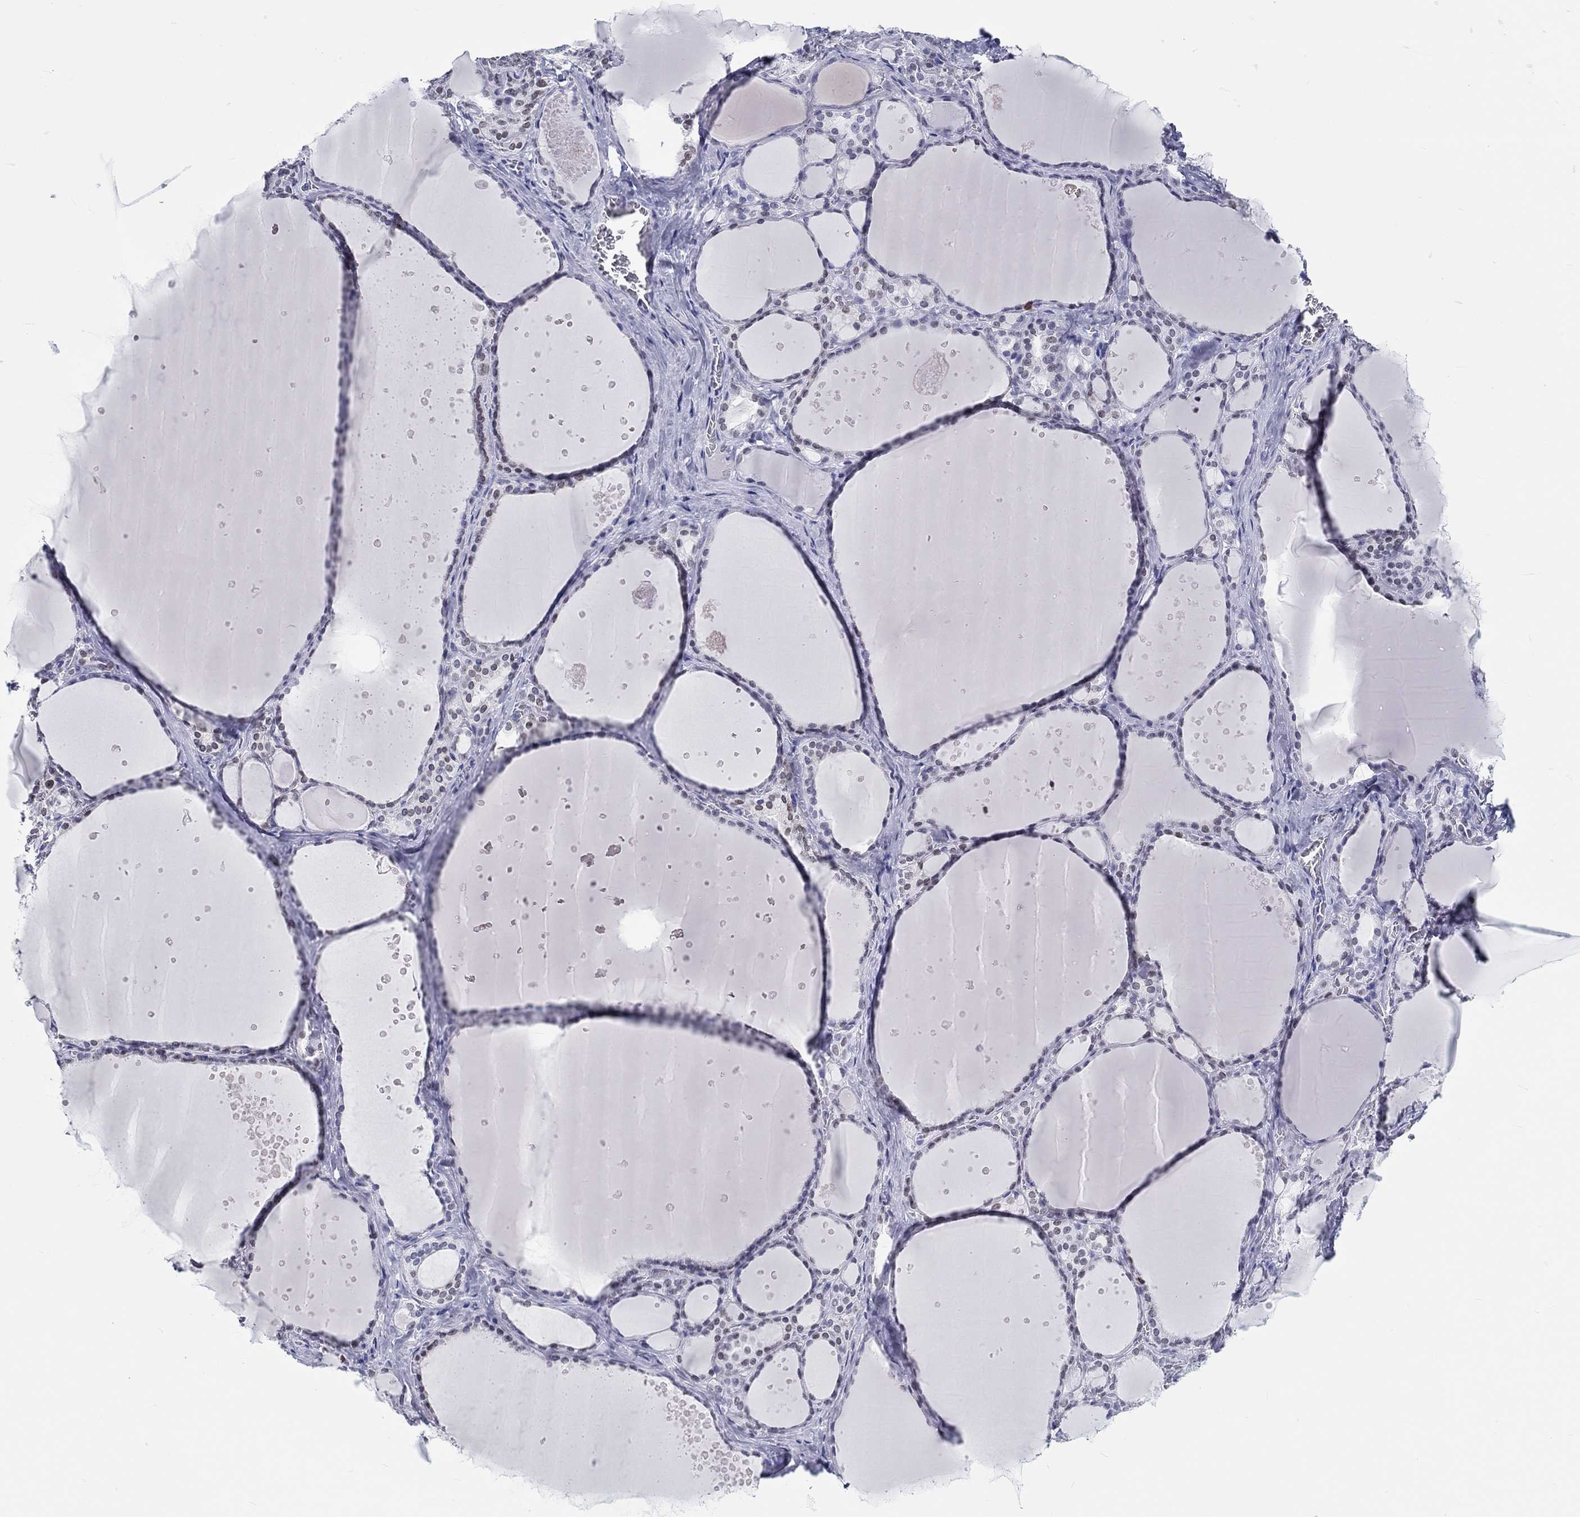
{"staining": {"intensity": "negative", "quantity": "none", "location": "none"}, "tissue": "thyroid gland", "cell_type": "Glandular cells", "image_type": "normal", "snomed": [{"axis": "morphology", "description": "Normal tissue, NOS"}, {"axis": "topography", "description": "Thyroid gland"}], "caption": "This photomicrograph is of normal thyroid gland stained with immunohistochemistry to label a protein in brown with the nuclei are counter-stained blue. There is no staining in glandular cells.", "gene": "H1", "patient": {"sex": "male", "age": 63}}